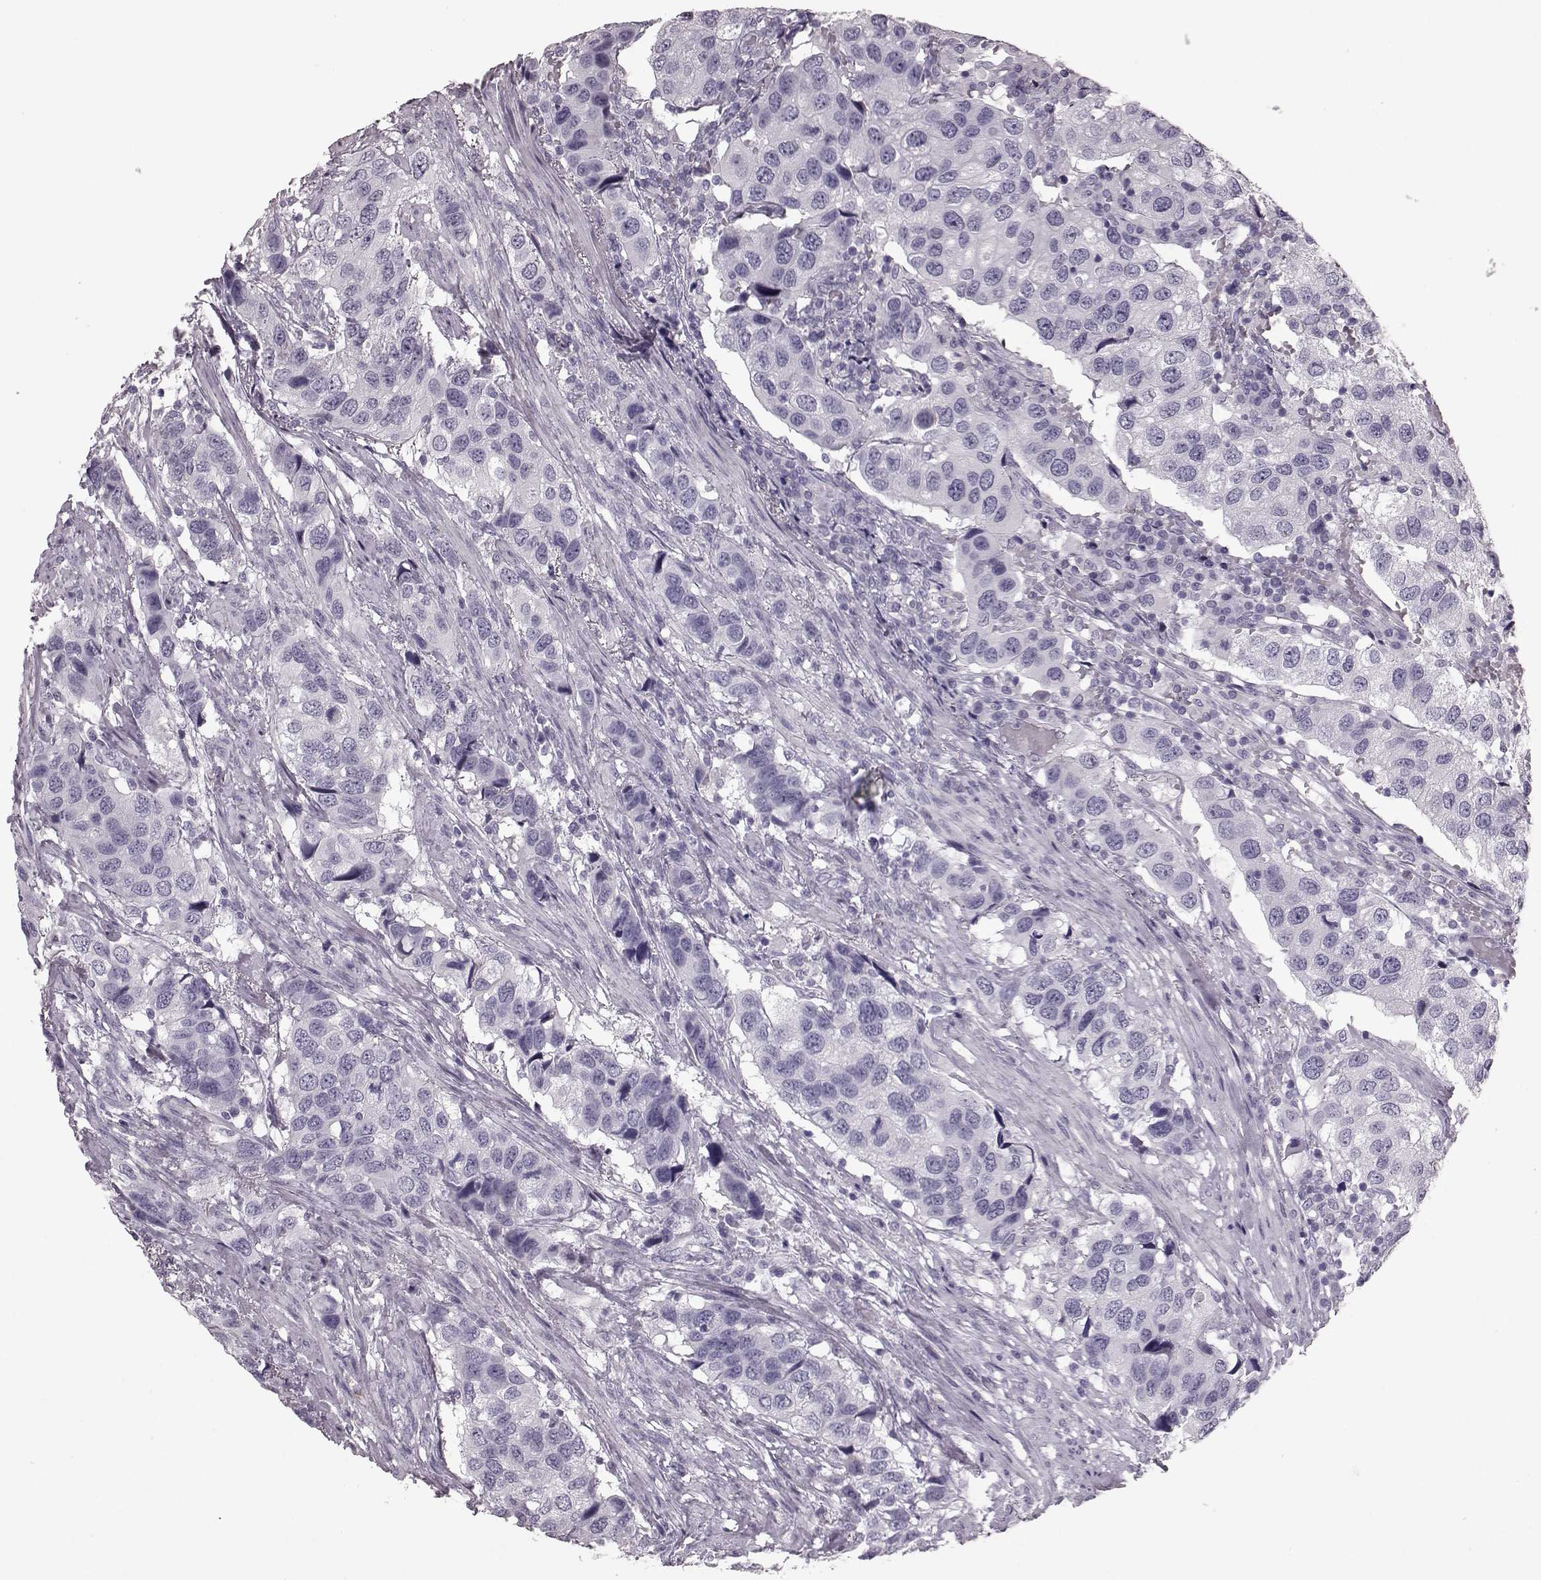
{"staining": {"intensity": "negative", "quantity": "none", "location": "none"}, "tissue": "urothelial cancer", "cell_type": "Tumor cells", "image_type": "cancer", "snomed": [{"axis": "morphology", "description": "Urothelial carcinoma, High grade"}, {"axis": "topography", "description": "Urinary bladder"}], "caption": "This is an immunohistochemistry (IHC) histopathology image of urothelial carcinoma (high-grade). There is no staining in tumor cells.", "gene": "CRYBA2", "patient": {"sex": "male", "age": 79}}